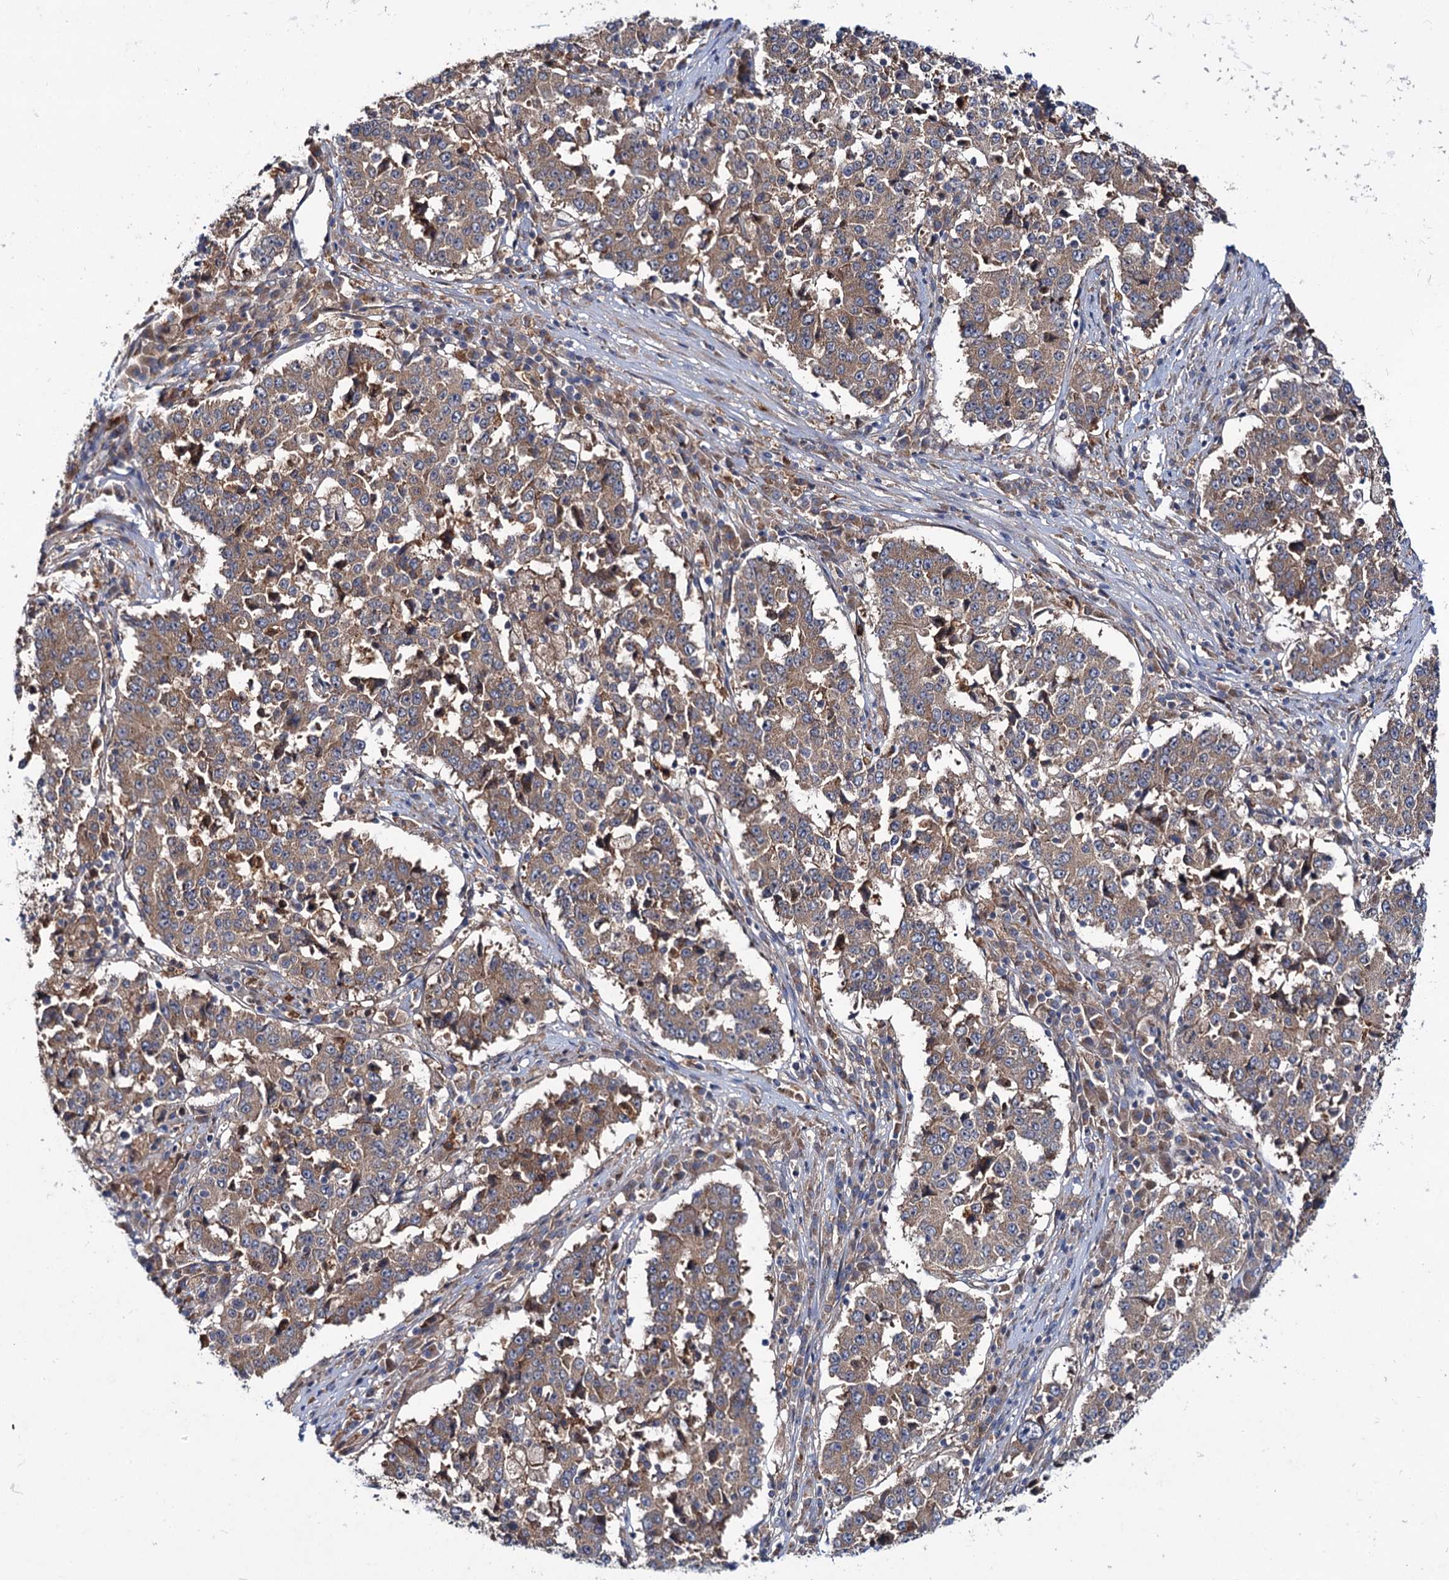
{"staining": {"intensity": "weak", "quantity": ">75%", "location": "cytoplasmic/membranous"}, "tissue": "stomach cancer", "cell_type": "Tumor cells", "image_type": "cancer", "snomed": [{"axis": "morphology", "description": "Adenocarcinoma, NOS"}, {"axis": "topography", "description": "Stomach"}], "caption": "This is an image of IHC staining of stomach adenocarcinoma, which shows weak expression in the cytoplasmic/membranous of tumor cells.", "gene": "PTPN3", "patient": {"sex": "male", "age": 59}}